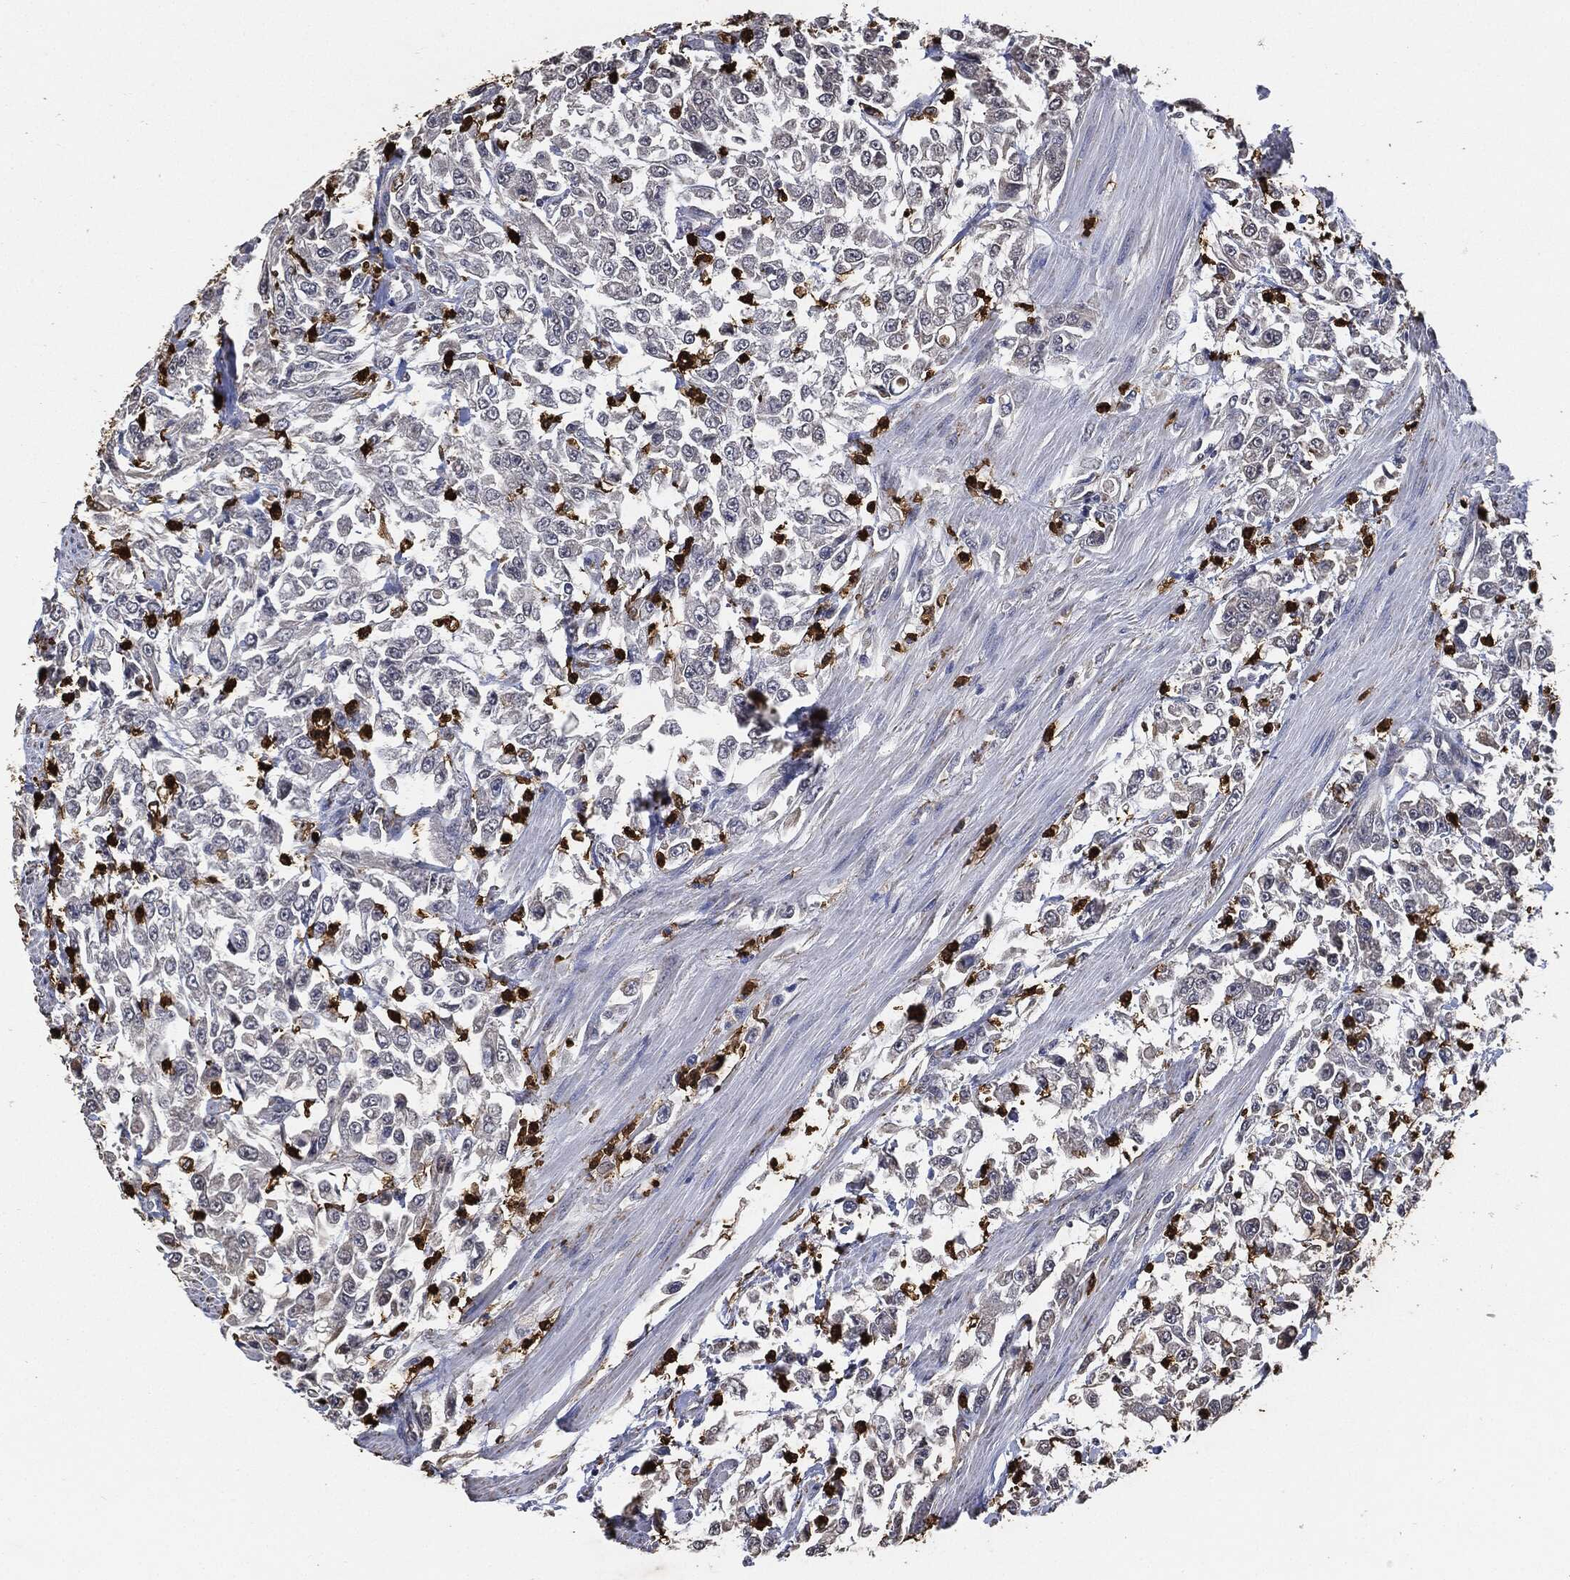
{"staining": {"intensity": "negative", "quantity": "none", "location": "none"}, "tissue": "urothelial cancer", "cell_type": "Tumor cells", "image_type": "cancer", "snomed": [{"axis": "morphology", "description": "Urothelial carcinoma, High grade"}, {"axis": "topography", "description": "Urinary bladder"}], "caption": "This is an immunohistochemistry (IHC) image of human urothelial carcinoma (high-grade). There is no expression in tumor cells.", "gene": "S100A9", "patient": {"sex": "male", "age": 46}}